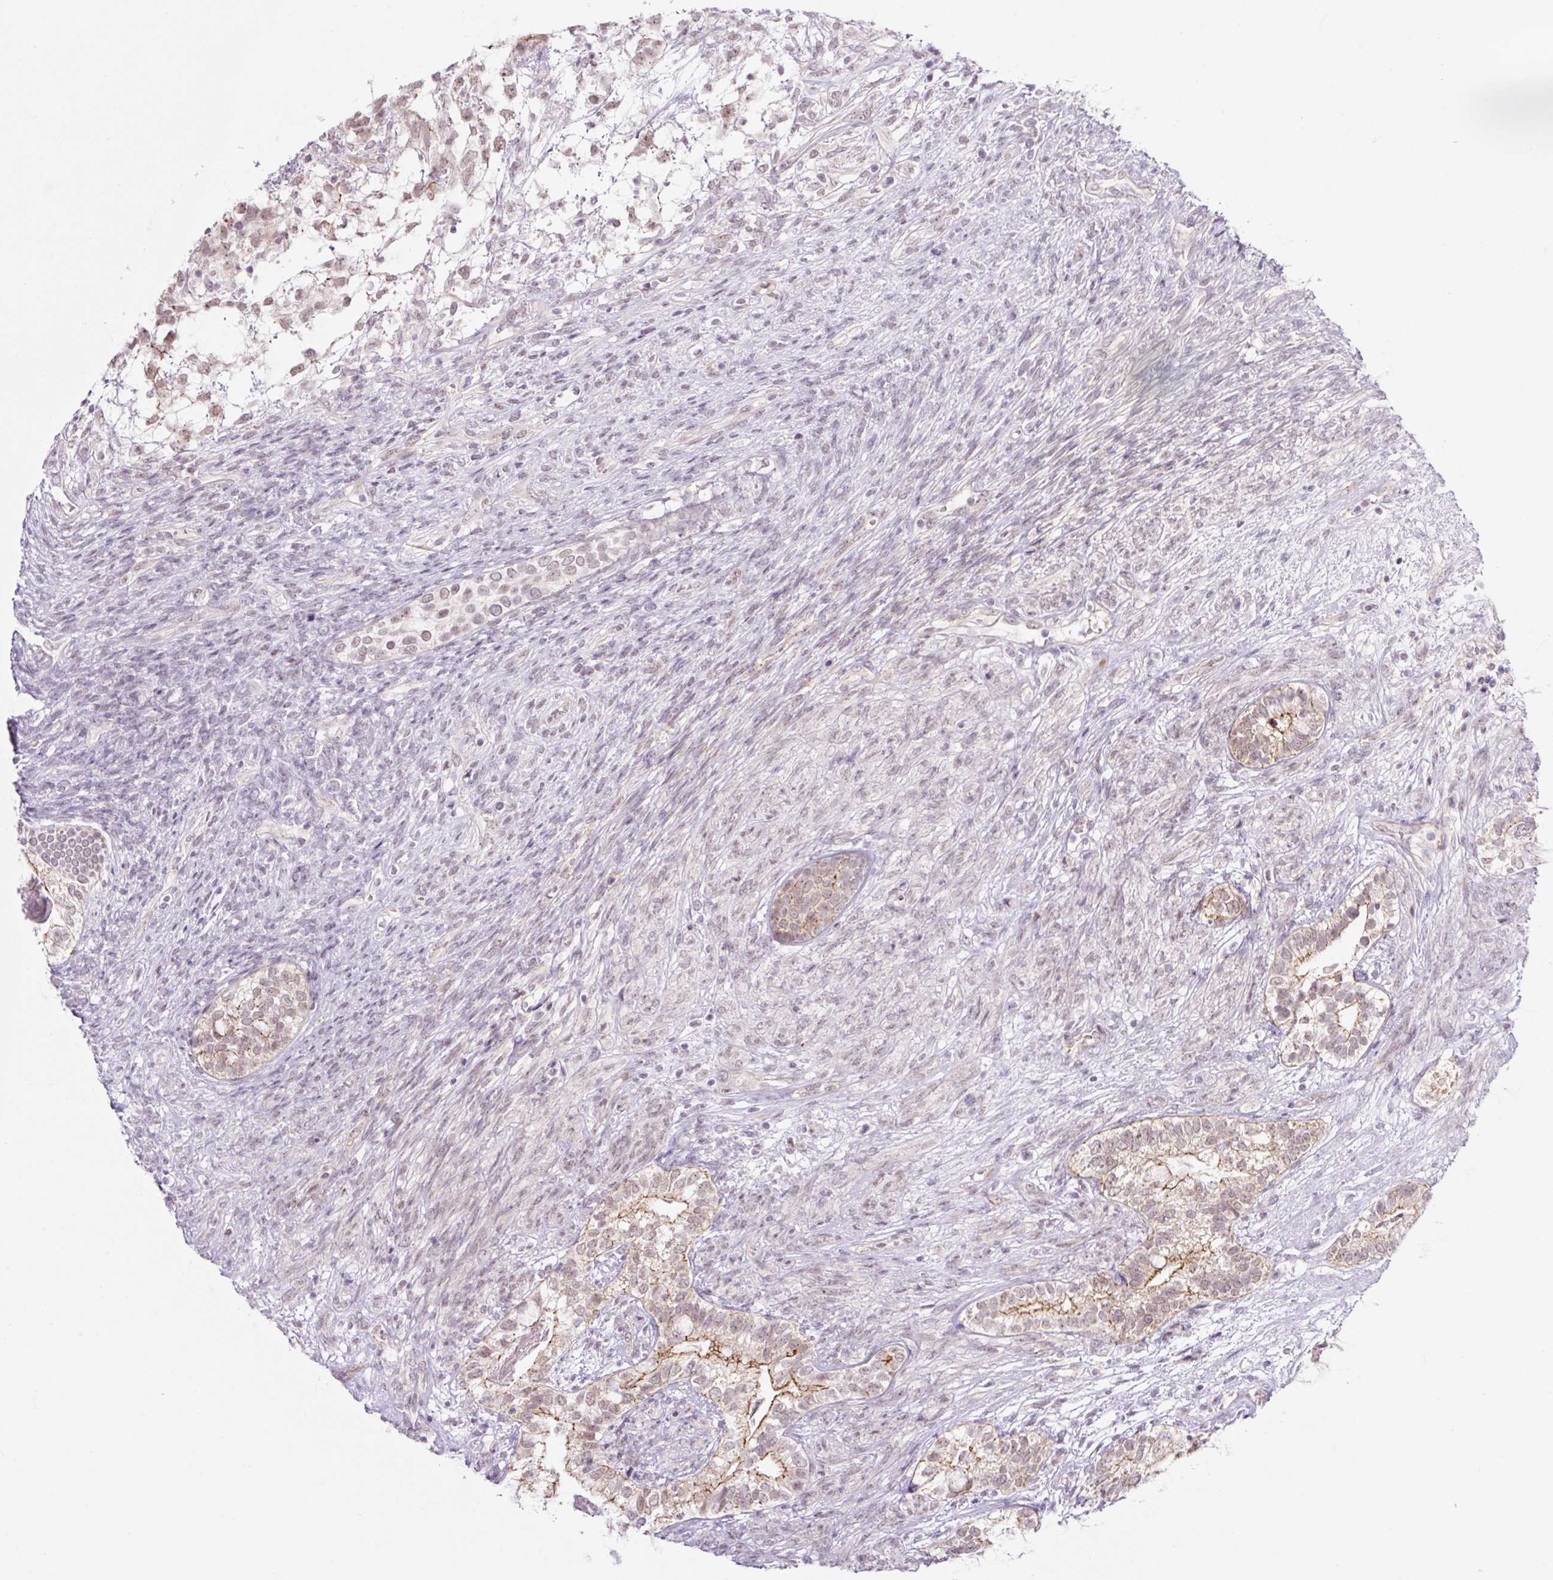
{"staining": {"intensity": "moderate", "quantity": ">75%", "location": "cytoplasmic/membranous,nuclear"}, "tissue": "testis cancer", "cell_type": "Tumor cells", "image_type": "cancer", "snomed": [{"axis": "morphology", "description": "Seminoma, NOS"}, {"axis": "morphology", "description": "Carcinoma, Embryonal, NOS"}, {"axis": "topography", "description": "Testis"}], "caption": "Embryonal carcinoma (testis) was stained to show a protein in brown. There is medium levels of moderate cytoplasmic/membranous and nuclear expression in approximately >75% of tumor cells.", "gene": "ICE1", "patient": {"sex": "male", "age": 41}}